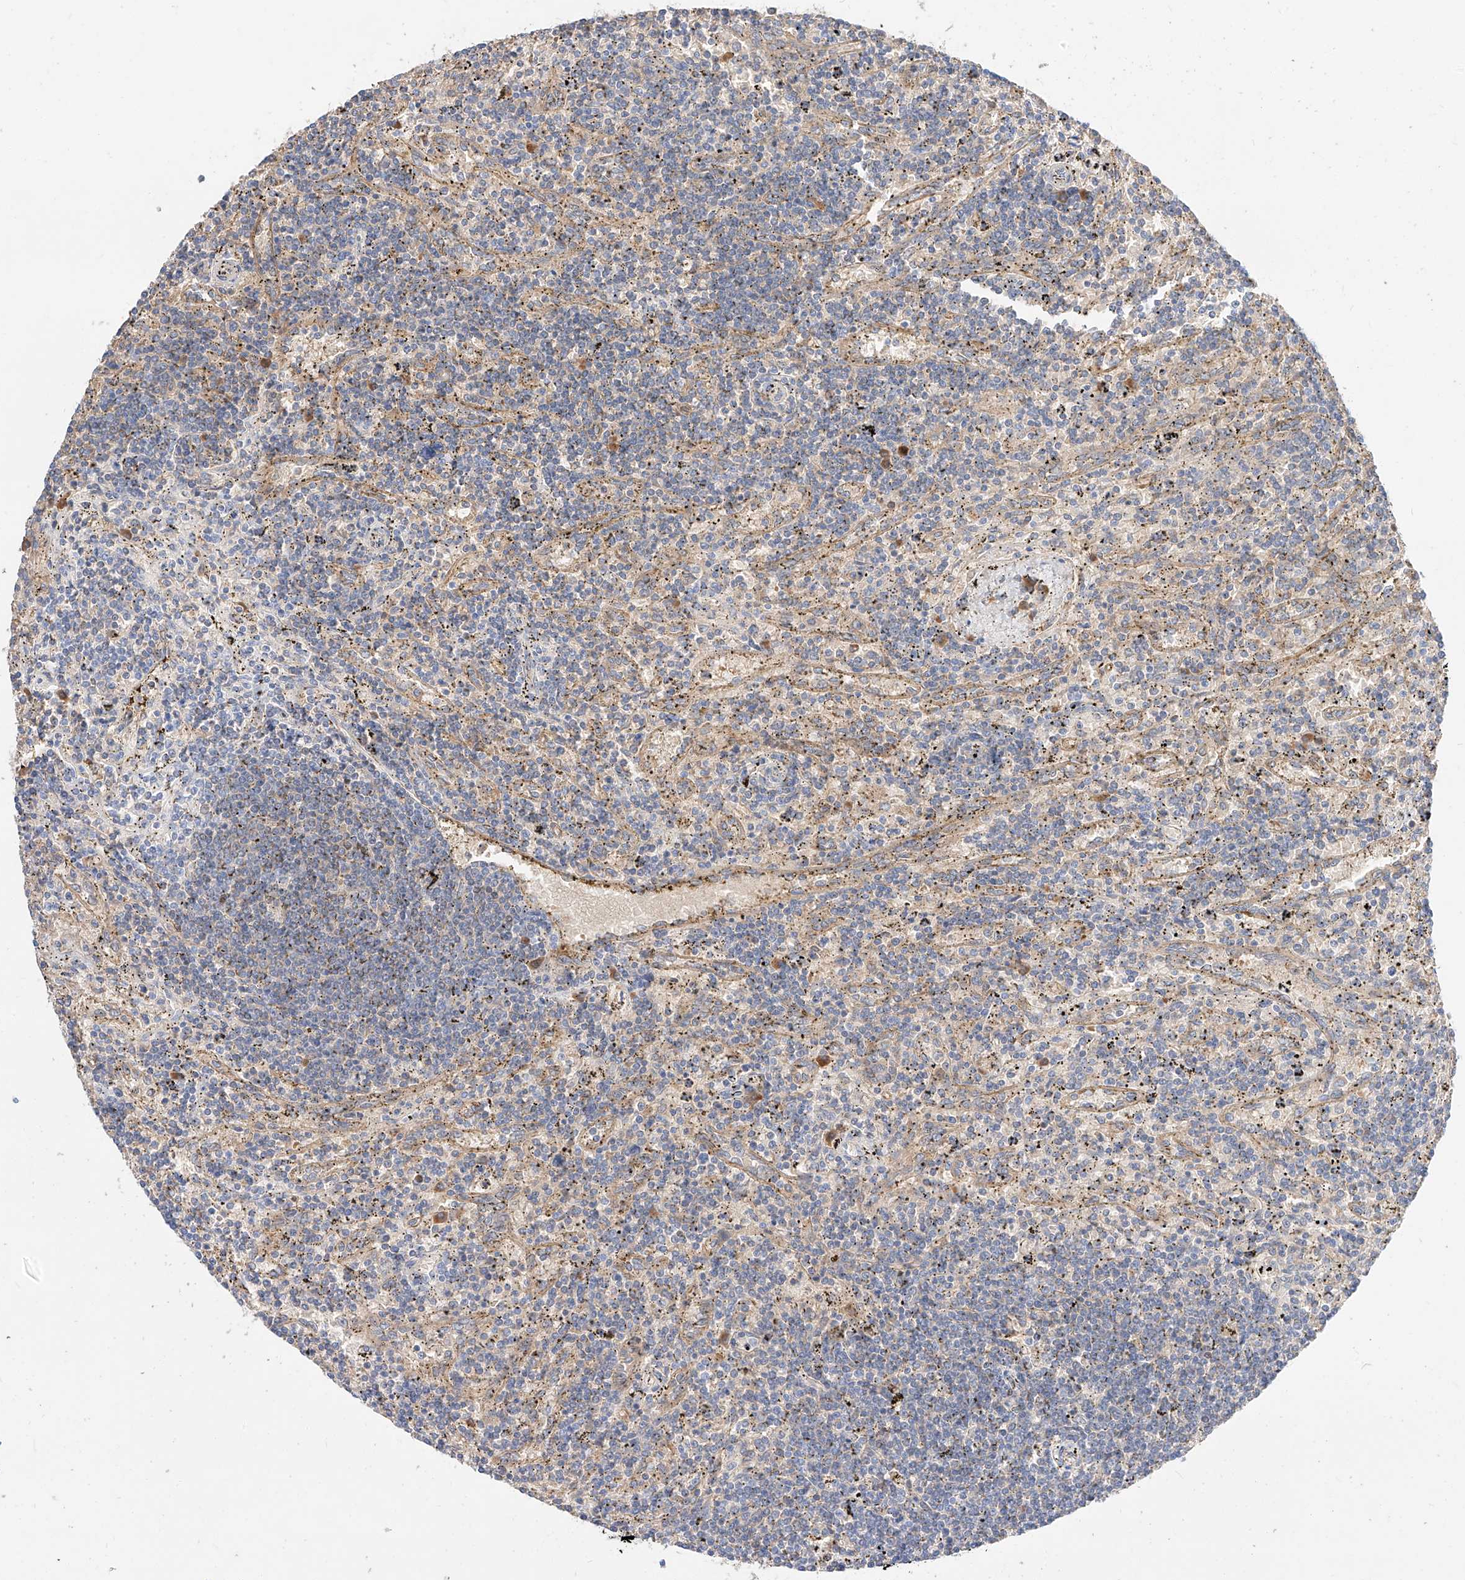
{"staining": {"intensity": "negative", "quantity": "none", "location": "none"}, "tissue": "lymphoma", "cell_type": "Tumor cells", "image_type": "cancer", "snomed": [{"axis": "morphology", "description": "Malignant lymphoma, non-Hodgkin's type, Low grade"}, {"axis": "topography", "description": "Spleen"}], "caption": "High power microscopy photomicrograph of an IHC histopathology image of low-grade malignant lymphoma, non-Hodgkin's type, revealing no significant expression in tumor cells.", "gene": "MAP7", "patient": {"sex": "male", "age": 76}}